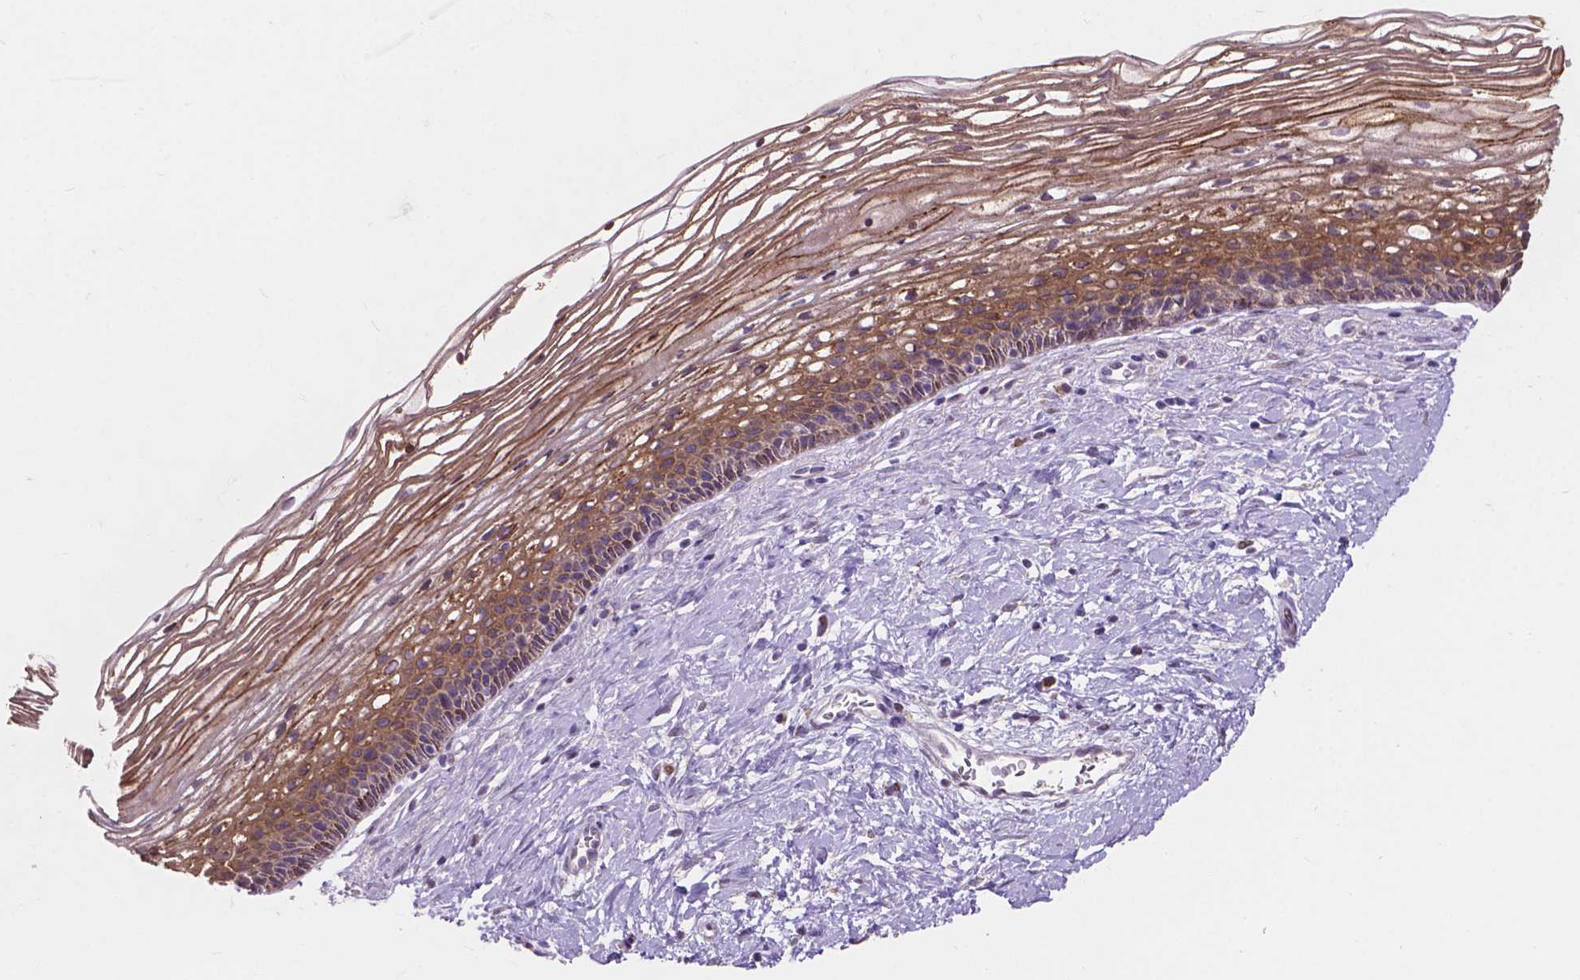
{"staining": {"intensity": "moderate", "quantity": ">75%", "location": "cytoplasmic/membranous"}, "tissue": "cervix", "cell_type": "Glandular cells", "image_type": "normal", "snomed": [{"axis": "morphology", "description": "Normal tissue, NOS"}, {"axis": "topography", "description": "Cervix"}], "caption": "Brown immunohistochemical staining in normal human cervix exhibits moderate cytoplasmic/membranous positivity in approximately >75% of glandular cells. (IHC, brightfield microscopy, high magnification).", "gene": "MYH14", "patient": {"sex": "female", "age": 34}}